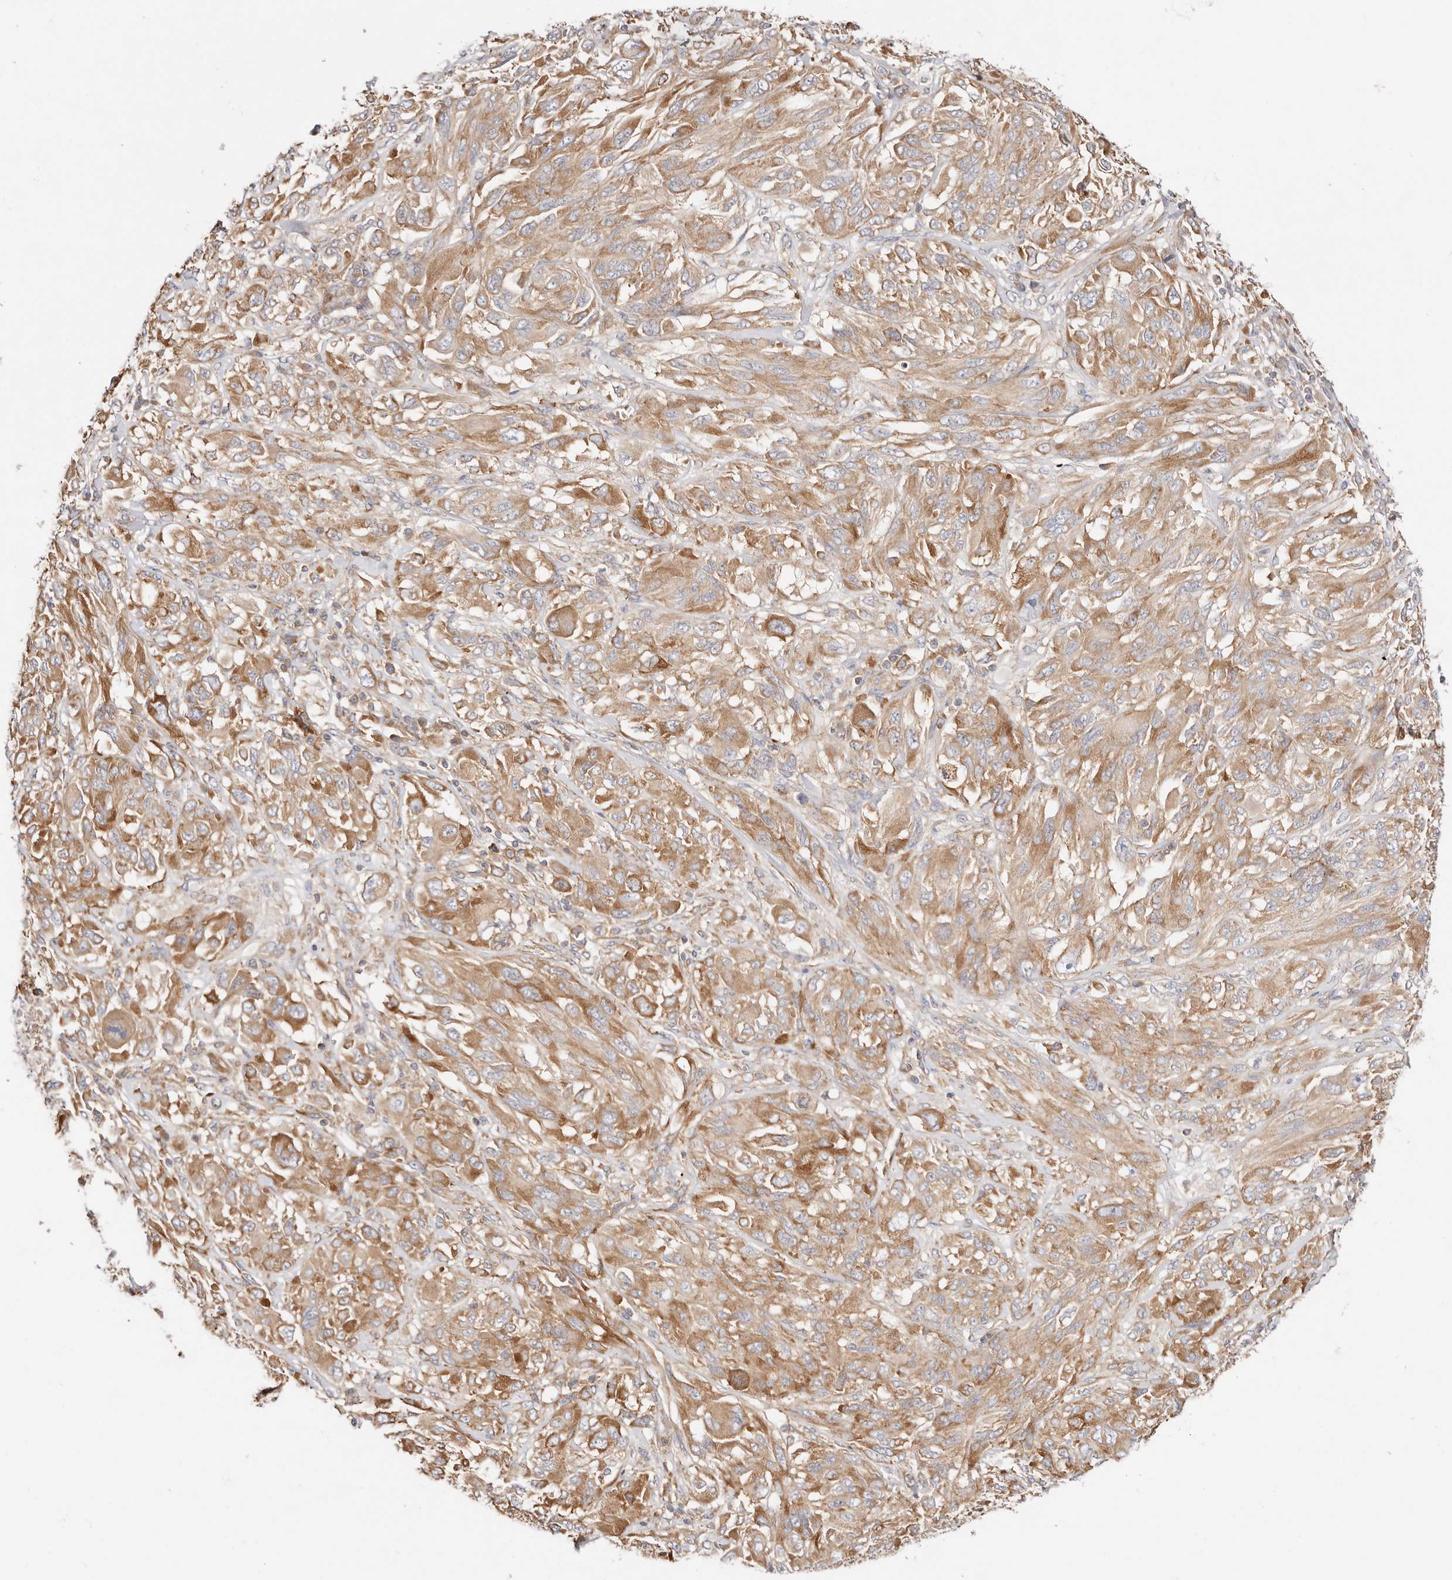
{"staining": {"intensity": "moderate", "quantity": ">75%", "location": "cytoplasmic/membranous"}, "tissue": "melanoma", "cell_type": "Tumor cells", "image_type": "cancer", "snomed": [{"axis": "morphology", "description": "Malignant melanoma, NOS"}, {"axis": "topography", "description": "Skin"}], "caption": "Malignant melanoma stained with IHC displays moderate cytoplasmic/membranous staining in about >75% of tumor cells.", "gene": "GNA13", "patient": {"sex": "female", "age": 91}}